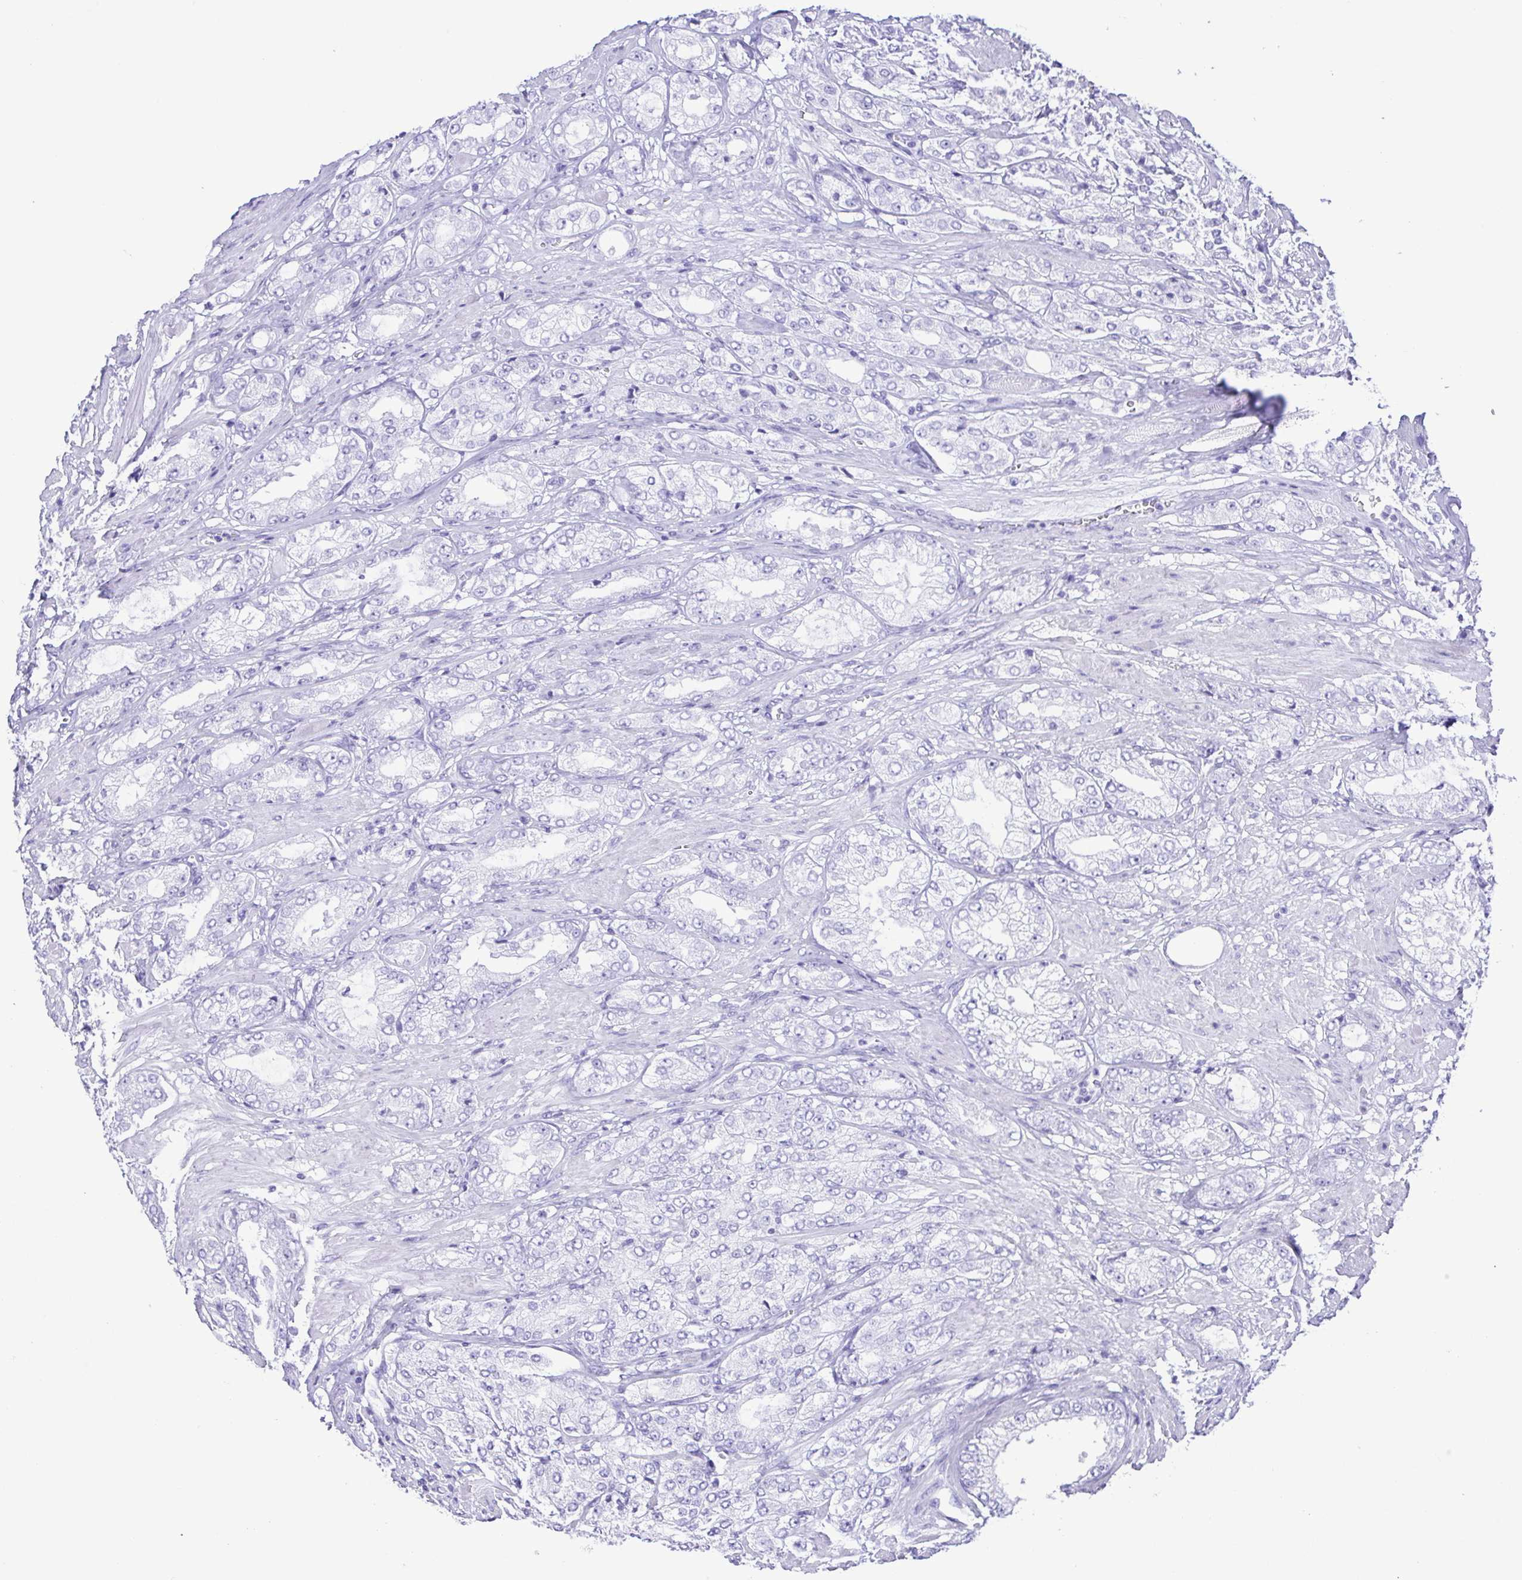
{"staining": {"intensity": "negative", "quantity": "none", "location": "none"}, "tissue": "prostate cancer", "cell_type": "Tumor cells", "image_type": "cancer", "snomed": [{"axis": "morphology", "description": "Adenocarcinoma, High grade"}, {"axis": "topography", "description": "Prostate"}], "caption": "Prostate cancer was stained to show a protein in brown. There is no significant staining in tumor cells. (Stains: DAB (3,3'-diaminobenzidine) immunohistochemistry with hematoxylin counter stain, Microscopy: brightfield microscopy at high magnification).", "gene": "ERP27", "patient": {"sex": "male", "age": 68}}